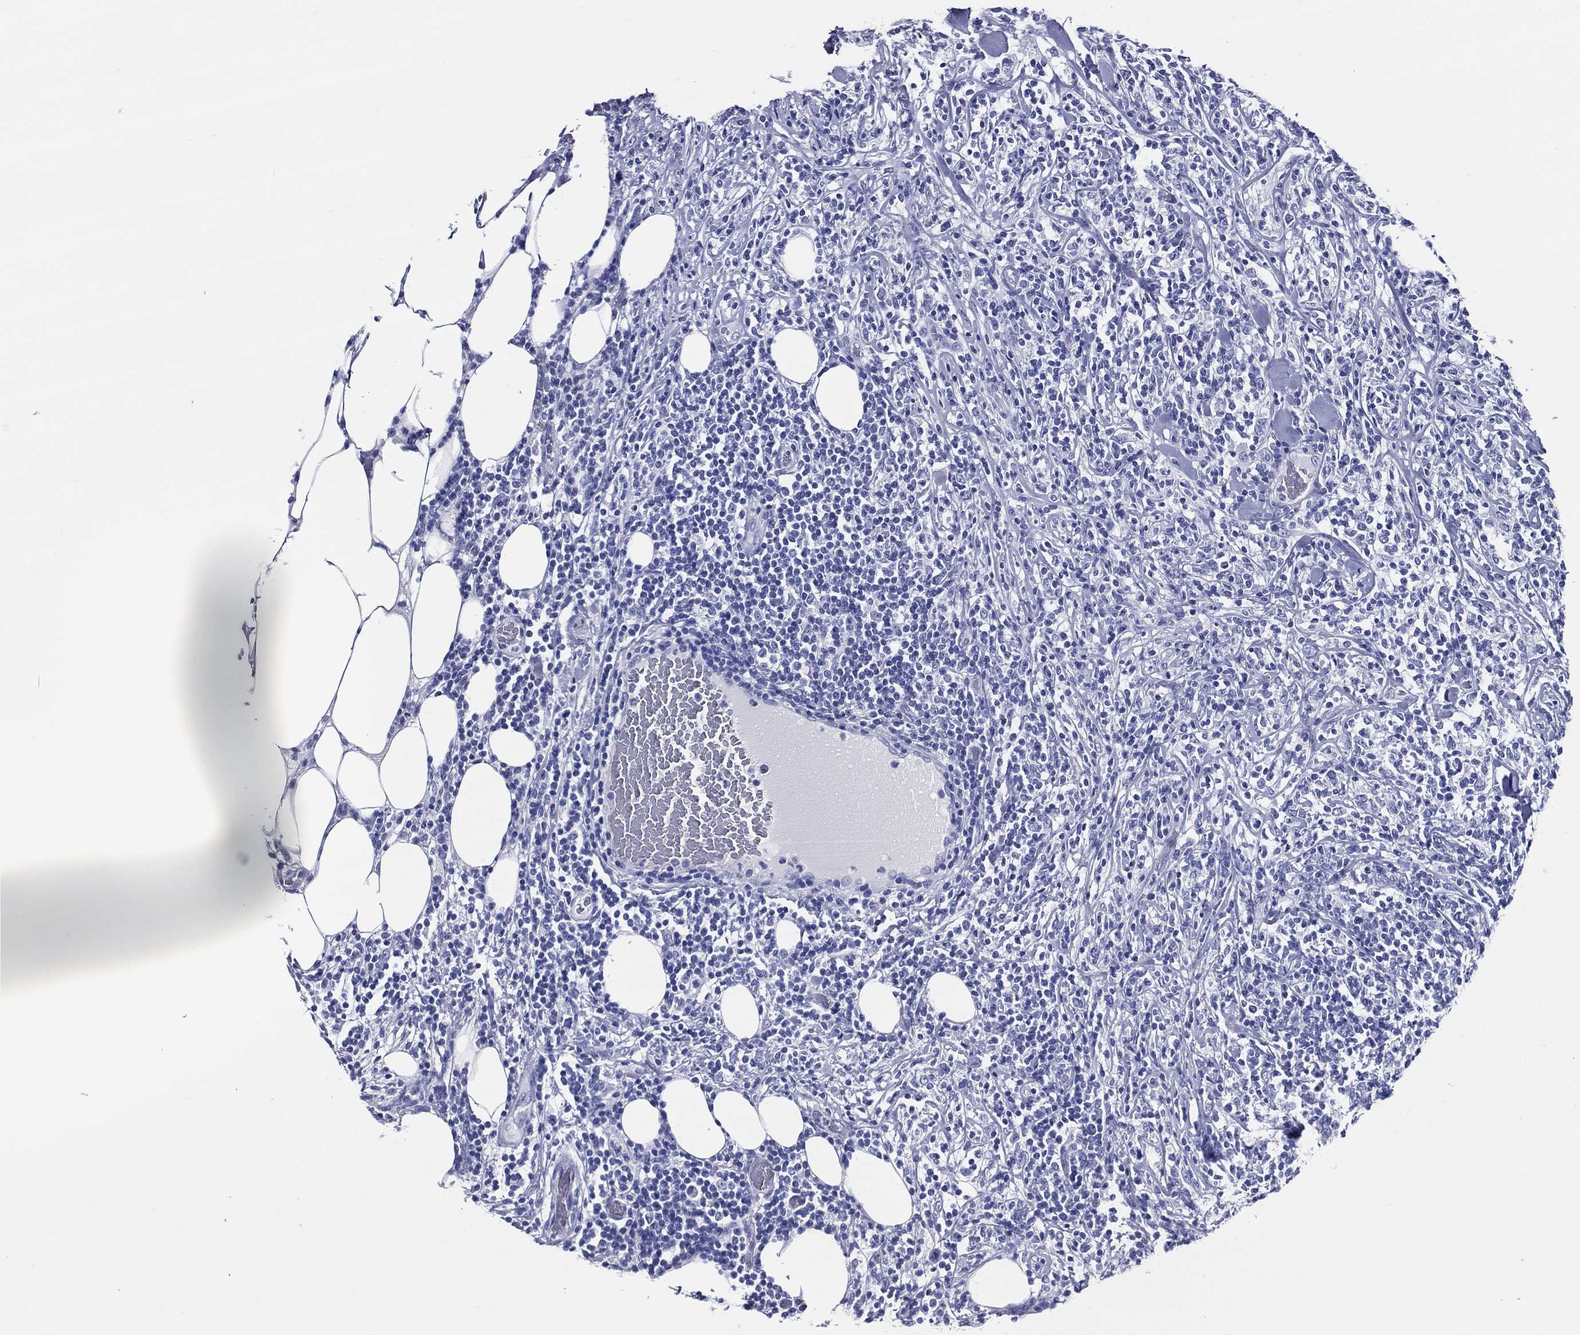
{"staining": {"intensity": "negative", "quantity": "none", "location": "none"}, "tissue": "lymphoma", "cell_type": "Tumor cells", "image_type": "cancer", "snomed": [{"axis": "morphology", "description": "Malignant lymphoma, non-Hodgkin's type, High grade"}, {"axis": "topography", "description": "Lymph node"}], "caption": "The photomicrograph exhibits no significant positivity in tumor cells of lymphoma.", "gene": "ACE2", "patient": {"sex": "female", "age": 84}}